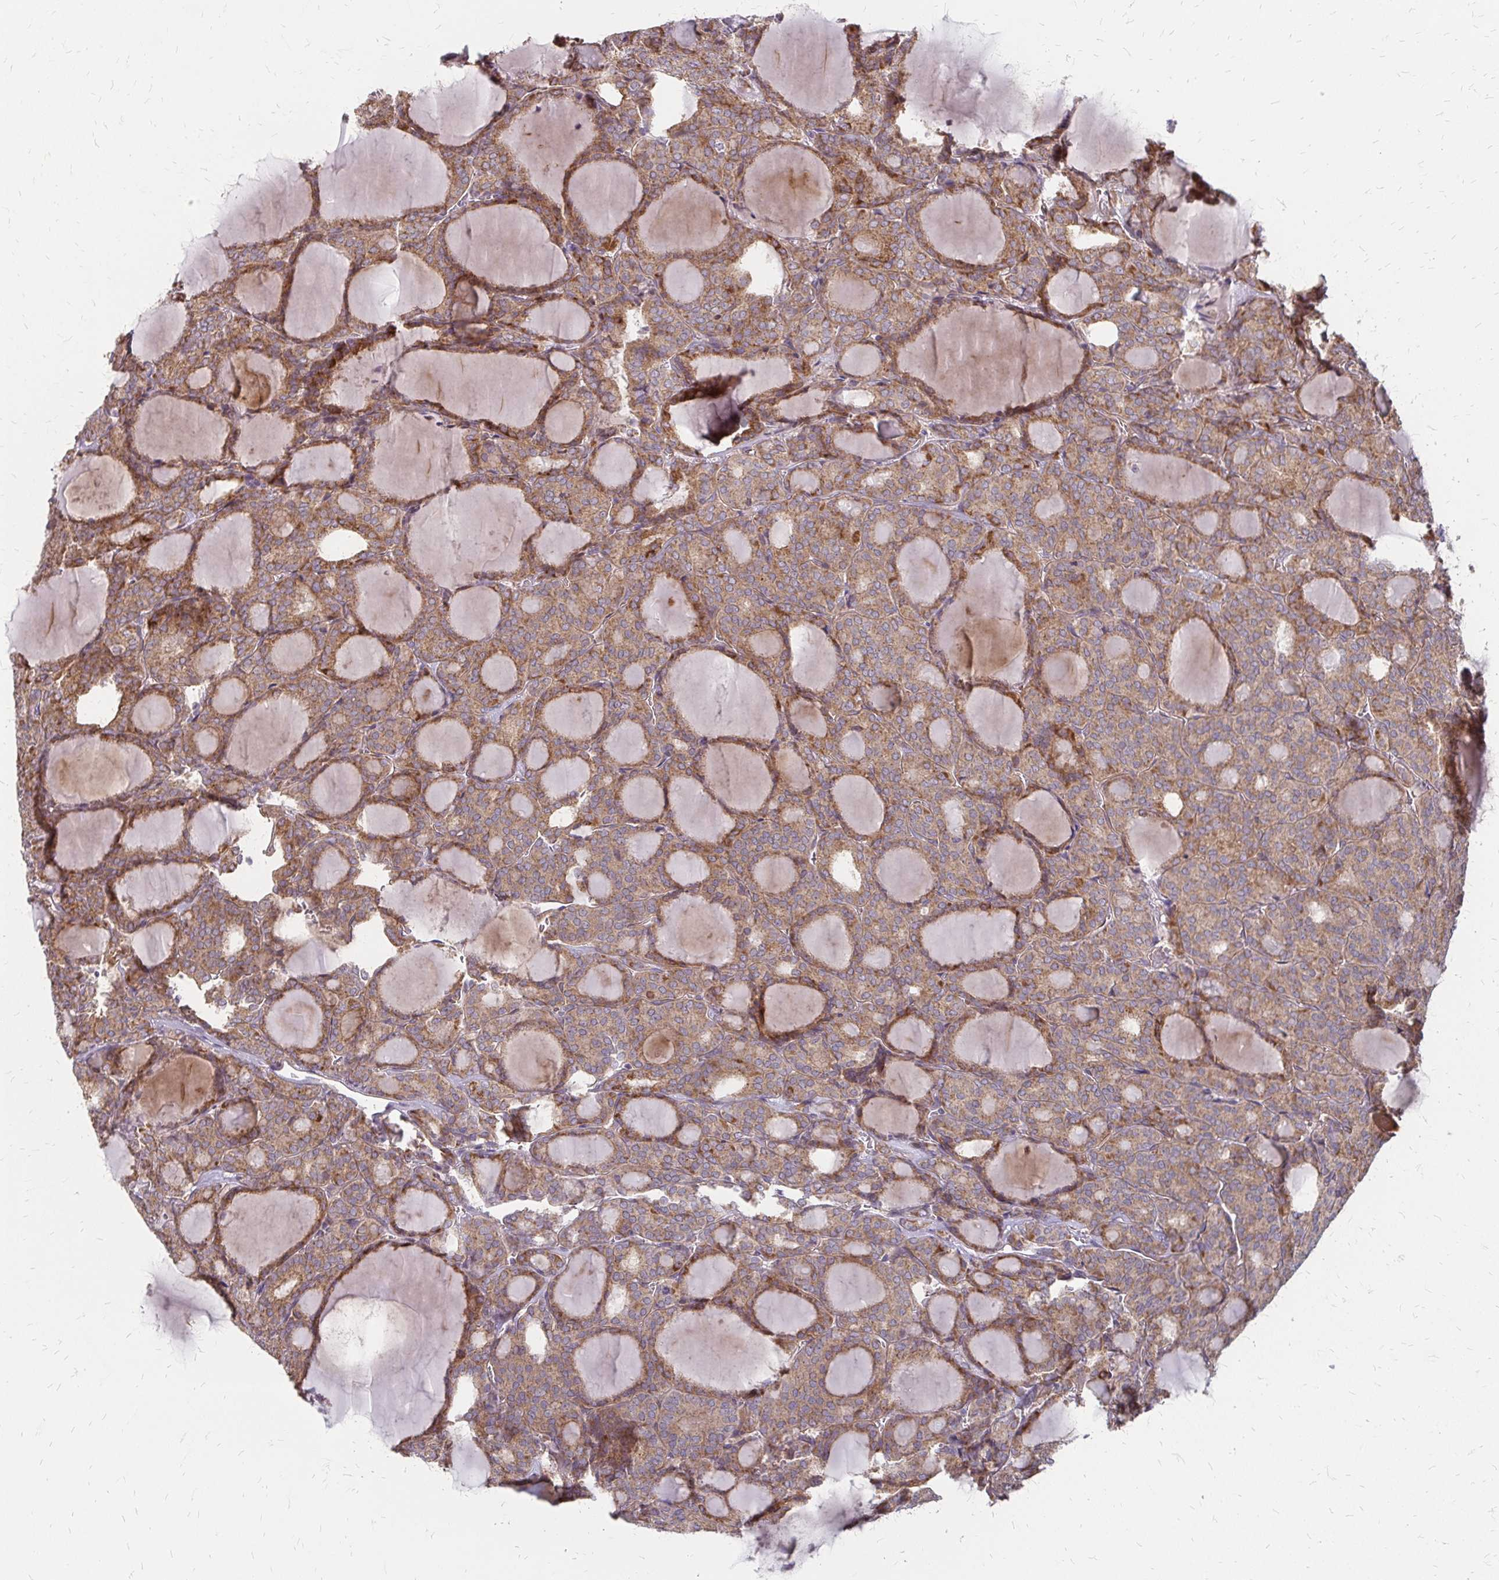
{"staining": {"intensity": "moderate", "quantity": ">75%", "location": "cytoplasmic/membranous"}, "tissue": "thyroid cancer", "cell_type": "Tumor cells", "image_type": "cancer", "snomed": [{"axis": "morphology", "description": "Follicular adenoma carcinoma, NOS"}, {"axis": "topography", "description": "Thyroid gland"}], "caption": "A micrograph showing moderate cytoplasmic/membranous expression in about >75% of tumor cells in thyroid cancer (follicular adenoma carcinoma), as visualized by brown immunohistochemical staining.", "gene": "ZNF383", "patient": {"sex": "male", "age": 74}}